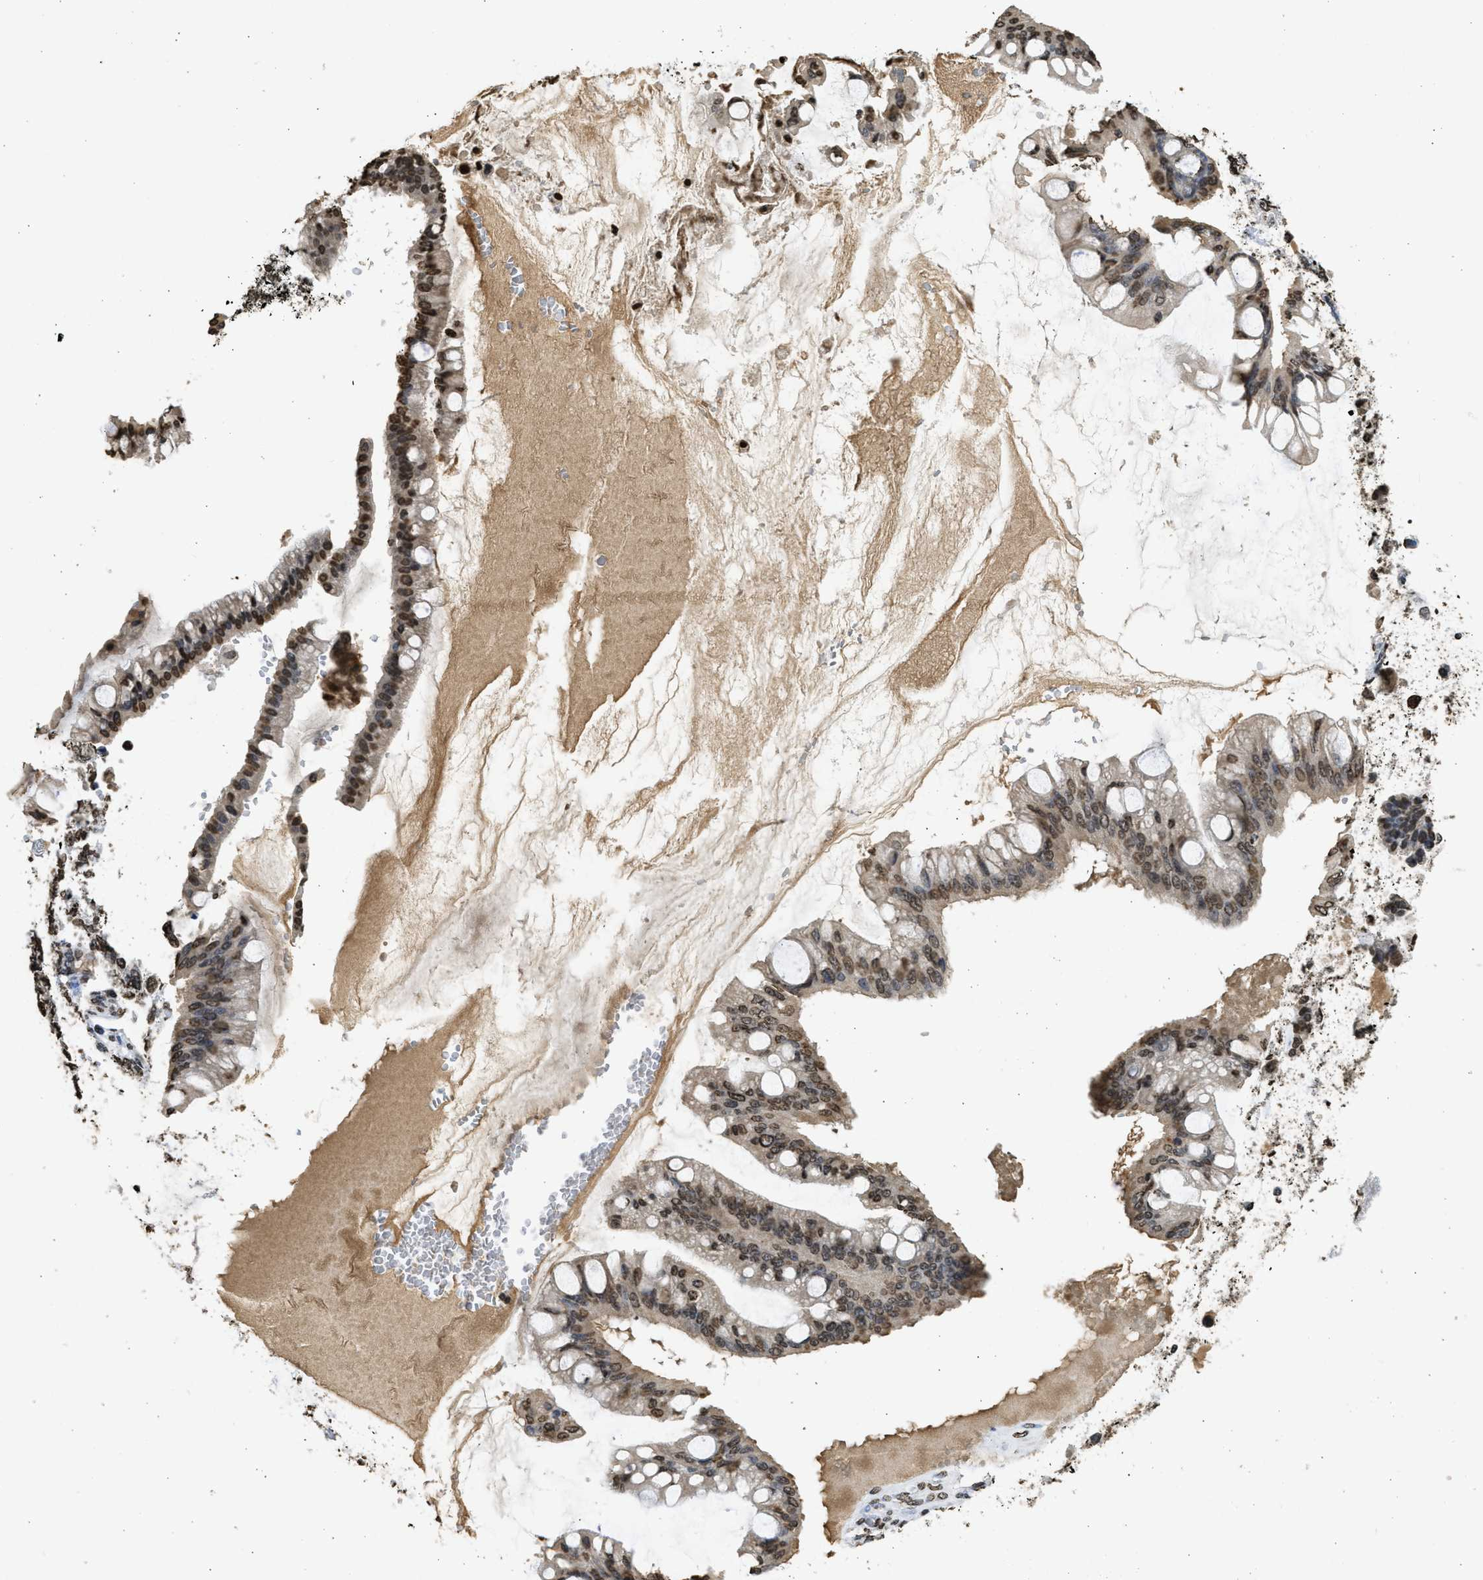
{"staining": {"intensity": "moderate", "quantity": ">75%", "location": "nuclear"}, "tissue": "ovarian cancer", "cell_type": "Tumor cells", "image_type": "cancer", "snomed": [{"axis": "morphology", "description": "Cystadenocarcinoma, mucinous, NOS"}, {"axis": "topography", "description": "Ovary"}], "caption": "The photomicrograph displays a brown stain indicating the presence of a protein in the nuclear of tumor cells in mucinous cystadenocarcinoma (ovarian).", "gene": "RRAGC", "patient": {"sex": "female", "age": 73}}